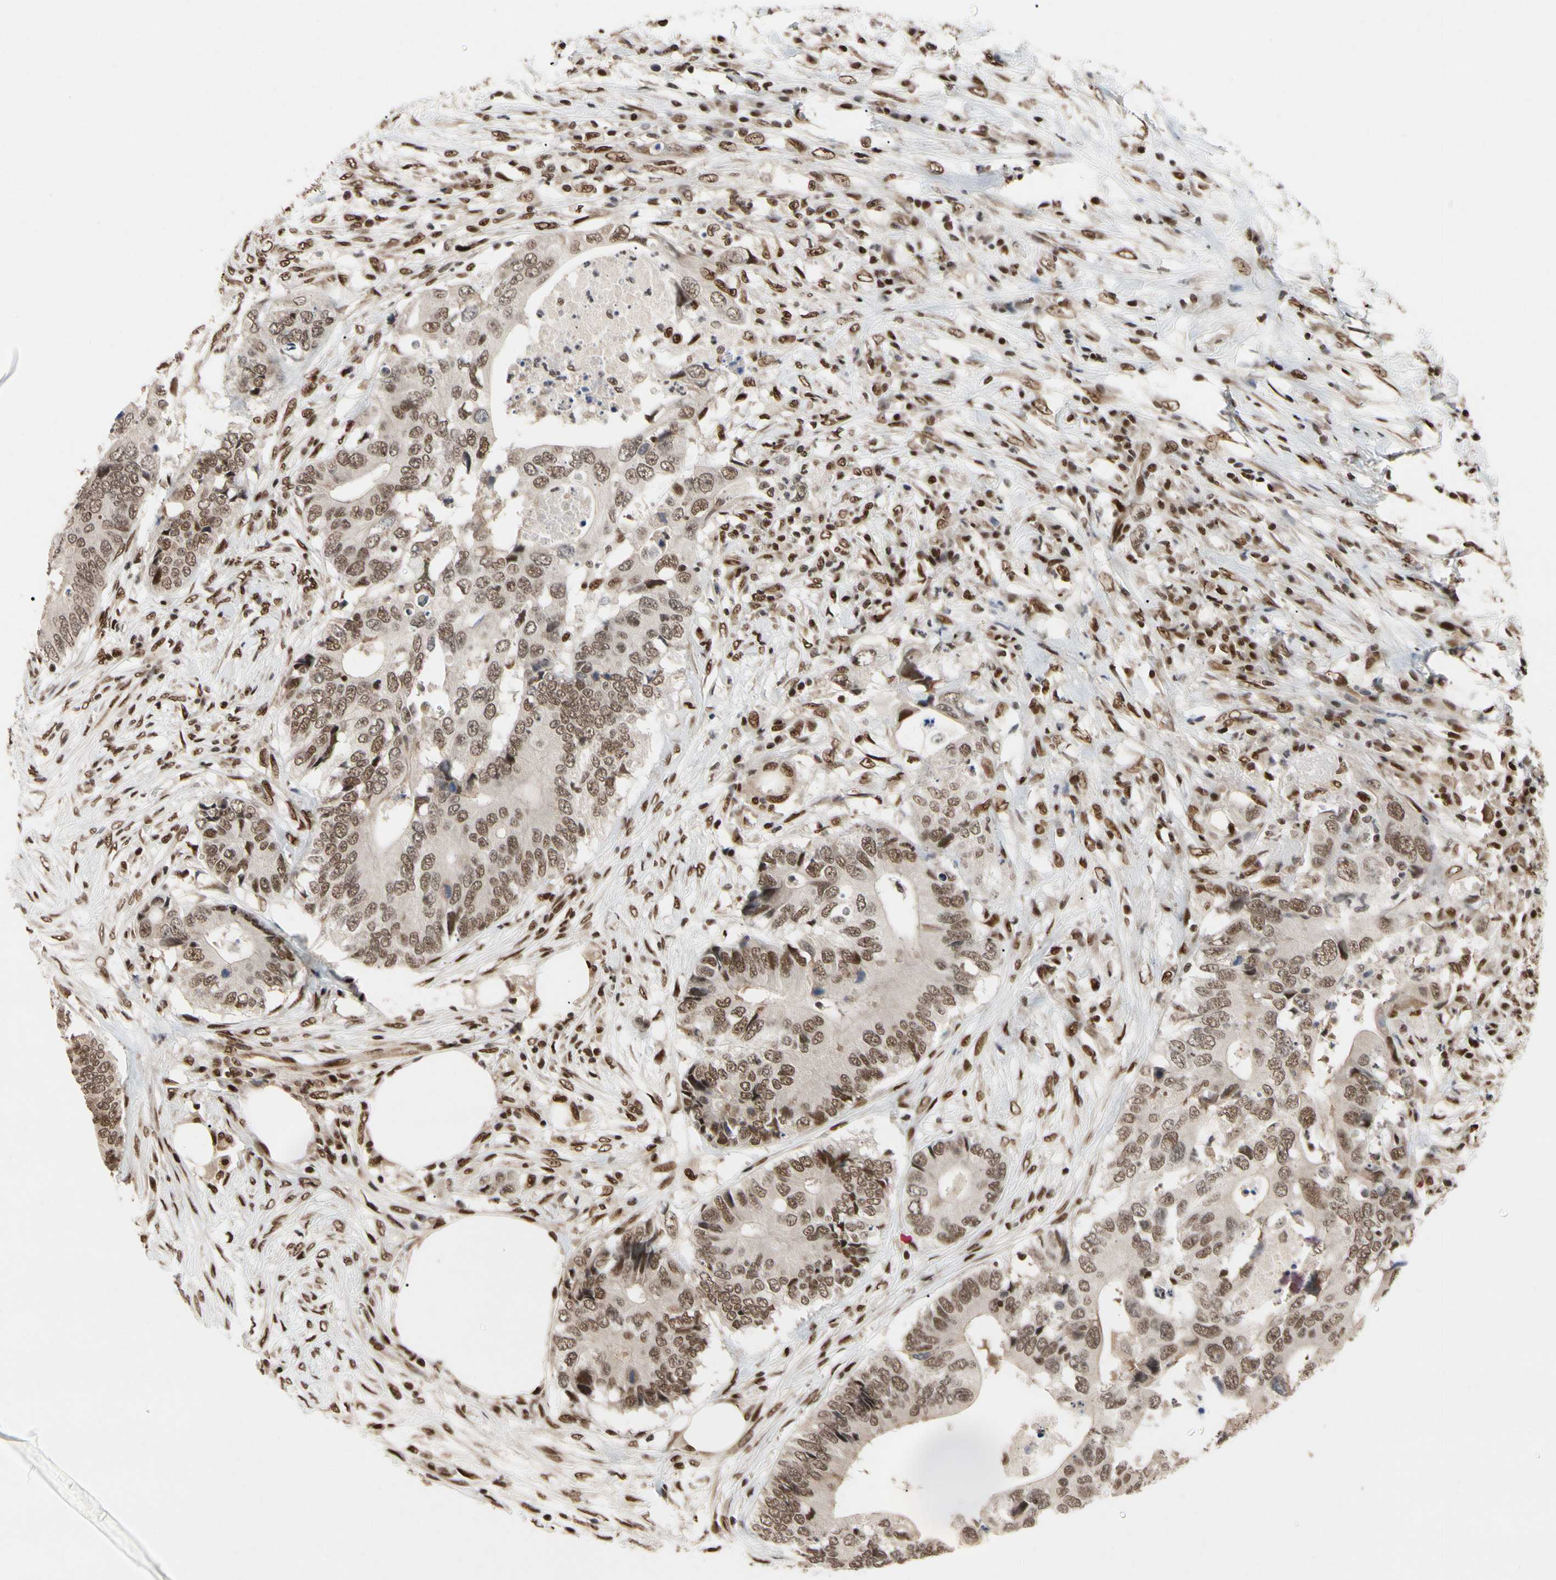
{"staining": {"intensity": "moderate", "quantity": ">75%", "location": "nuclear"}, "tissue": "colorectal cancer", "cell_type": "Tumor cells", "image_type": "cancer", "snomed": [{"axis": "morphology", "description": "Adenocarcinoma, NOS"}, {"axis": "topography", "description": "Colon"}], "caption": "IHC image of human colorectal cancer stained for a protein (brown), which reveals medium levels of moderate nuclear staining in about >75% of tumor cells.", "gene": "FAM98B", "patient": {"sex": "male", "age": 71}}